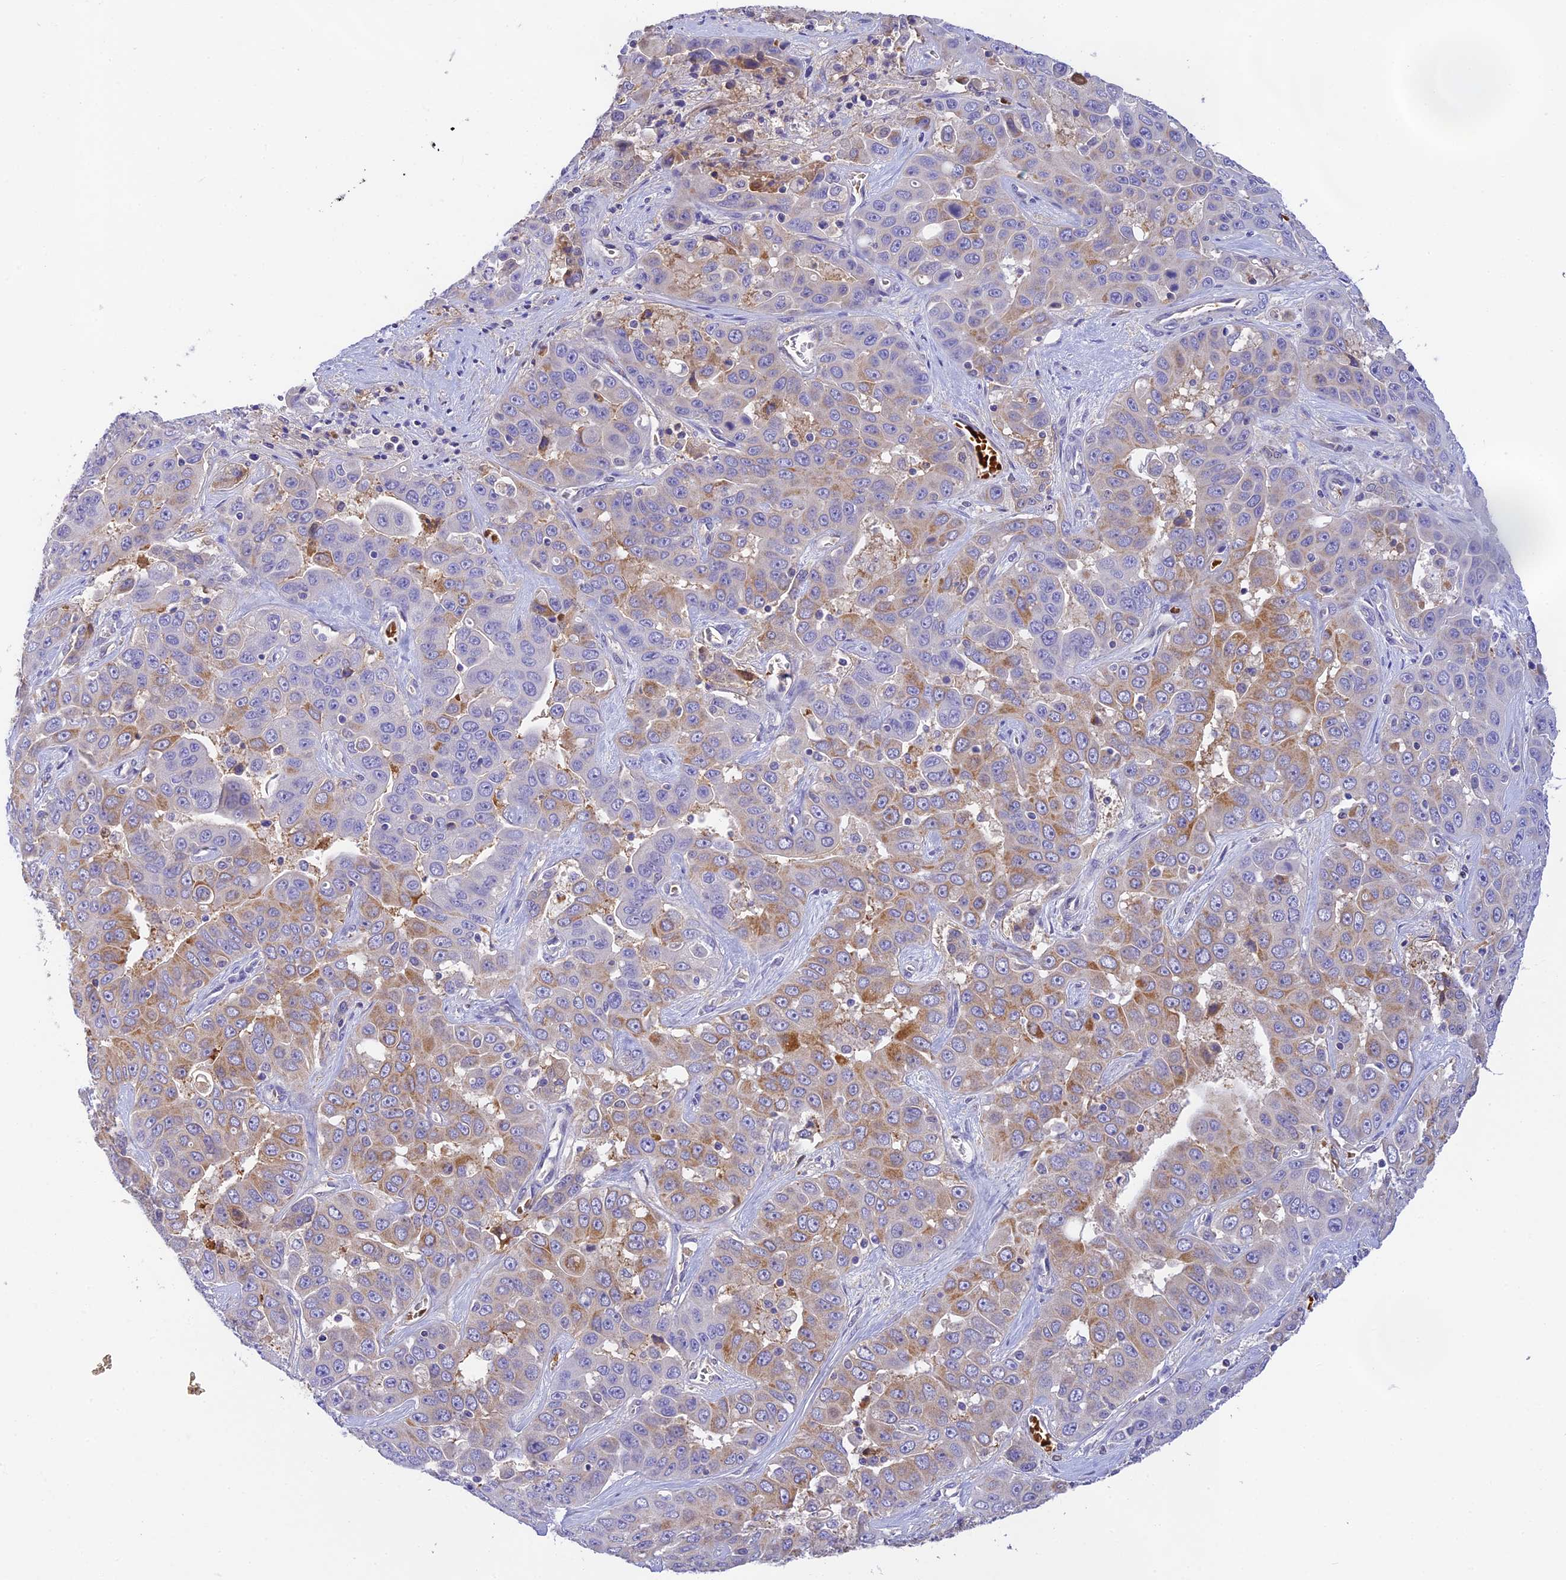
{"staining": {"intensity": "moderate", "quantity": "25%-75%", "location": "cytoplasmic/membranous"}, "tissue": "liver cancer", "cell_type": "Tumor cells", "image_type": "cancer", "snomed": [{"axis": "morphology", "description": "Cholangiocarcinoma"}, {"axis": "topography", "description": "Liver"}], "caption": "About 25%-75% of tumor cells in liver cancer reveal moderate cytoplasmic/membranous protein staining as visualized by brown immunohistochemical staining.", "gene": "HDHD2", "patient": {"sex": "female", "age": 52}}